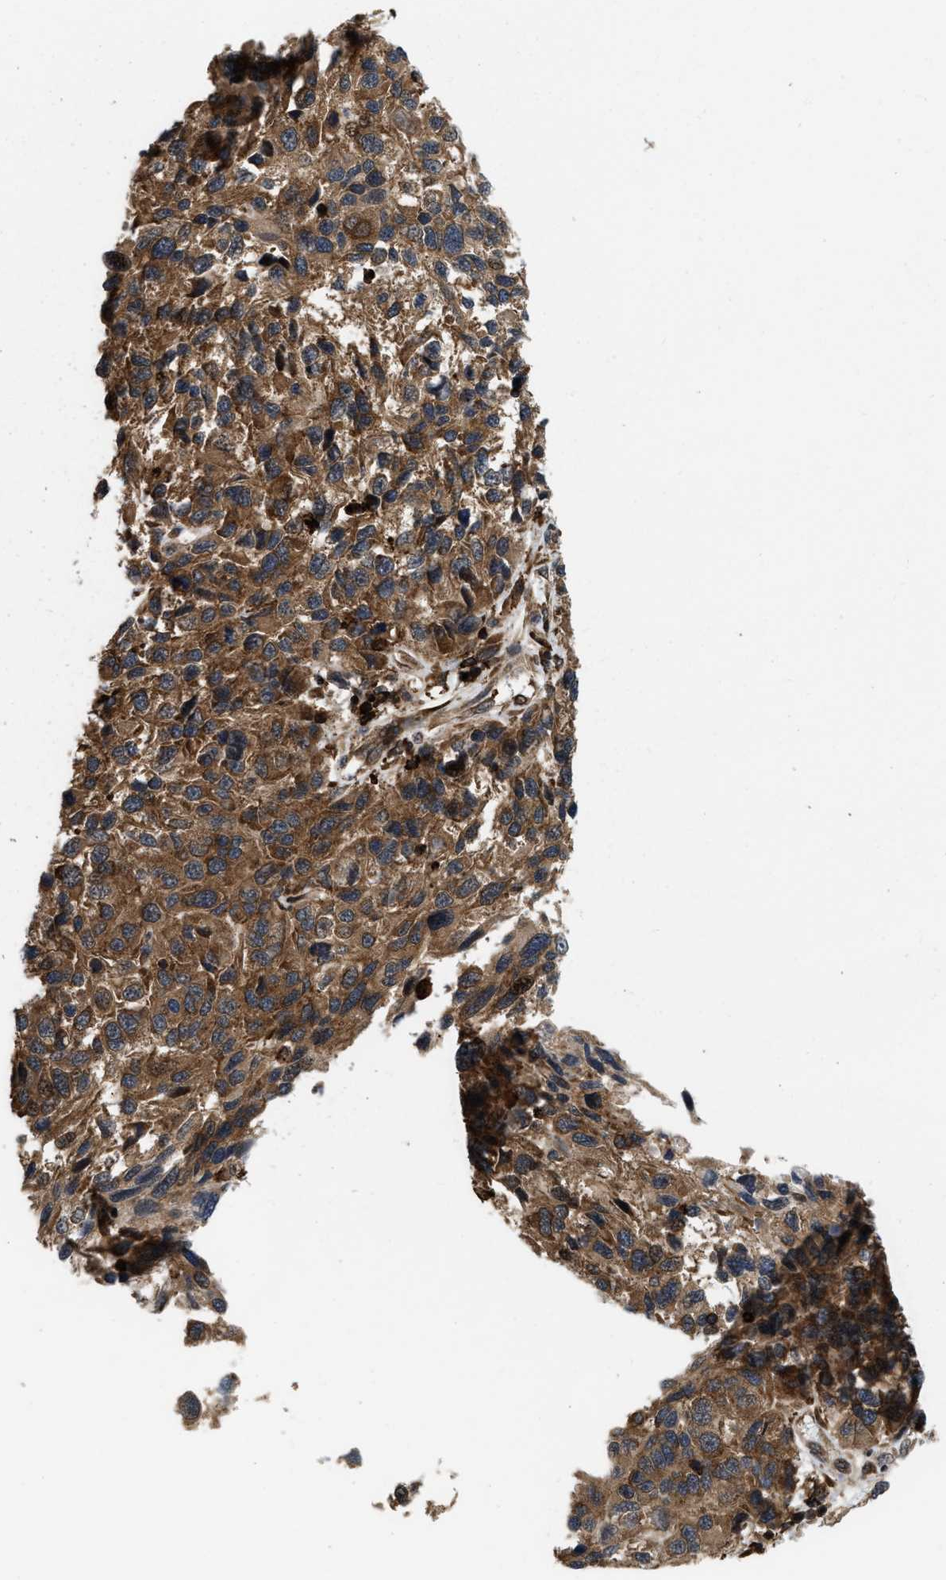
{"staining": {"intensity": "moderate", "quantity": ">75%", "location": "cytoplasmic/membranous"}, "tissue": "melanoma", "cell_type": "Tumor cells", "image_type": "cancer", "snomed": [{"axis": "morphology", "description": "Malignant melanoma, NOS"}, {"axis": "topography", "description": "Skin"}], "caption": "Approximately >75% of tumor cells in melanoma show moderate cytoplasmic/membranous protein staining as visualized by brown immunohistochemical staining.", "gene": "IQCE", "patient": {"sex": "male", "age": 53}}